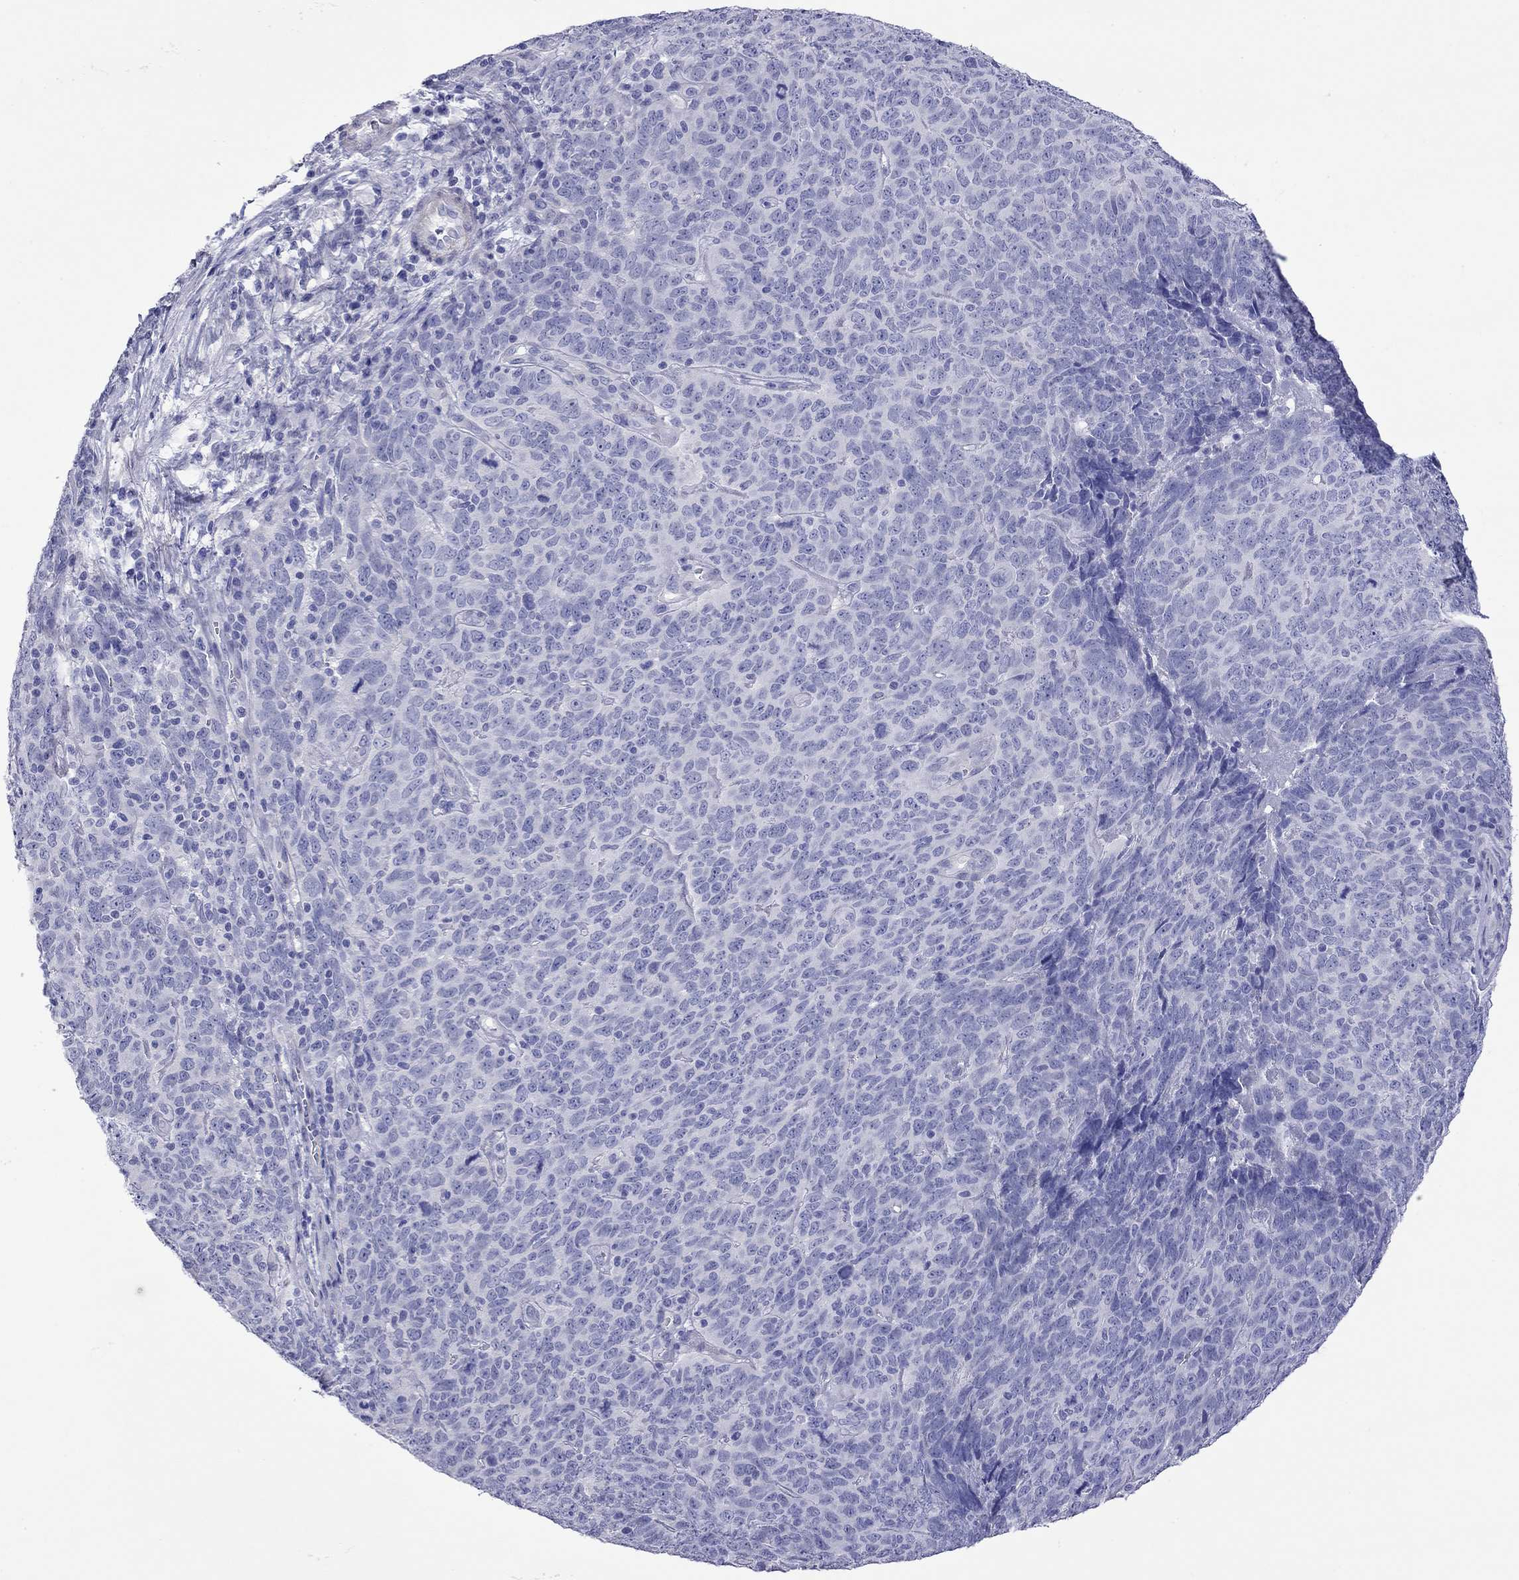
{"staining": {"intensity": "negative", "quantity": "none", "location": "none"}, "tissue": "skin cancer", "cell_type": "Tumor cells", "image_type": "cancer", "snomed": [{"axis": "morphology", "description": "Squamous cell carcinoma, NOS"}, {"axis": "topography", "description": "Skin"}, {"axis": "topography", "description": "Anal"}], "caption": "There is no significant expression in tumor cells of squamous cell carcinoma (skin). (Immunohistochemistry (ihc), brightfield microscopy, high magnification).", "gene": "KIAA2012", "patient": {"sex": "female", "age": 51}}